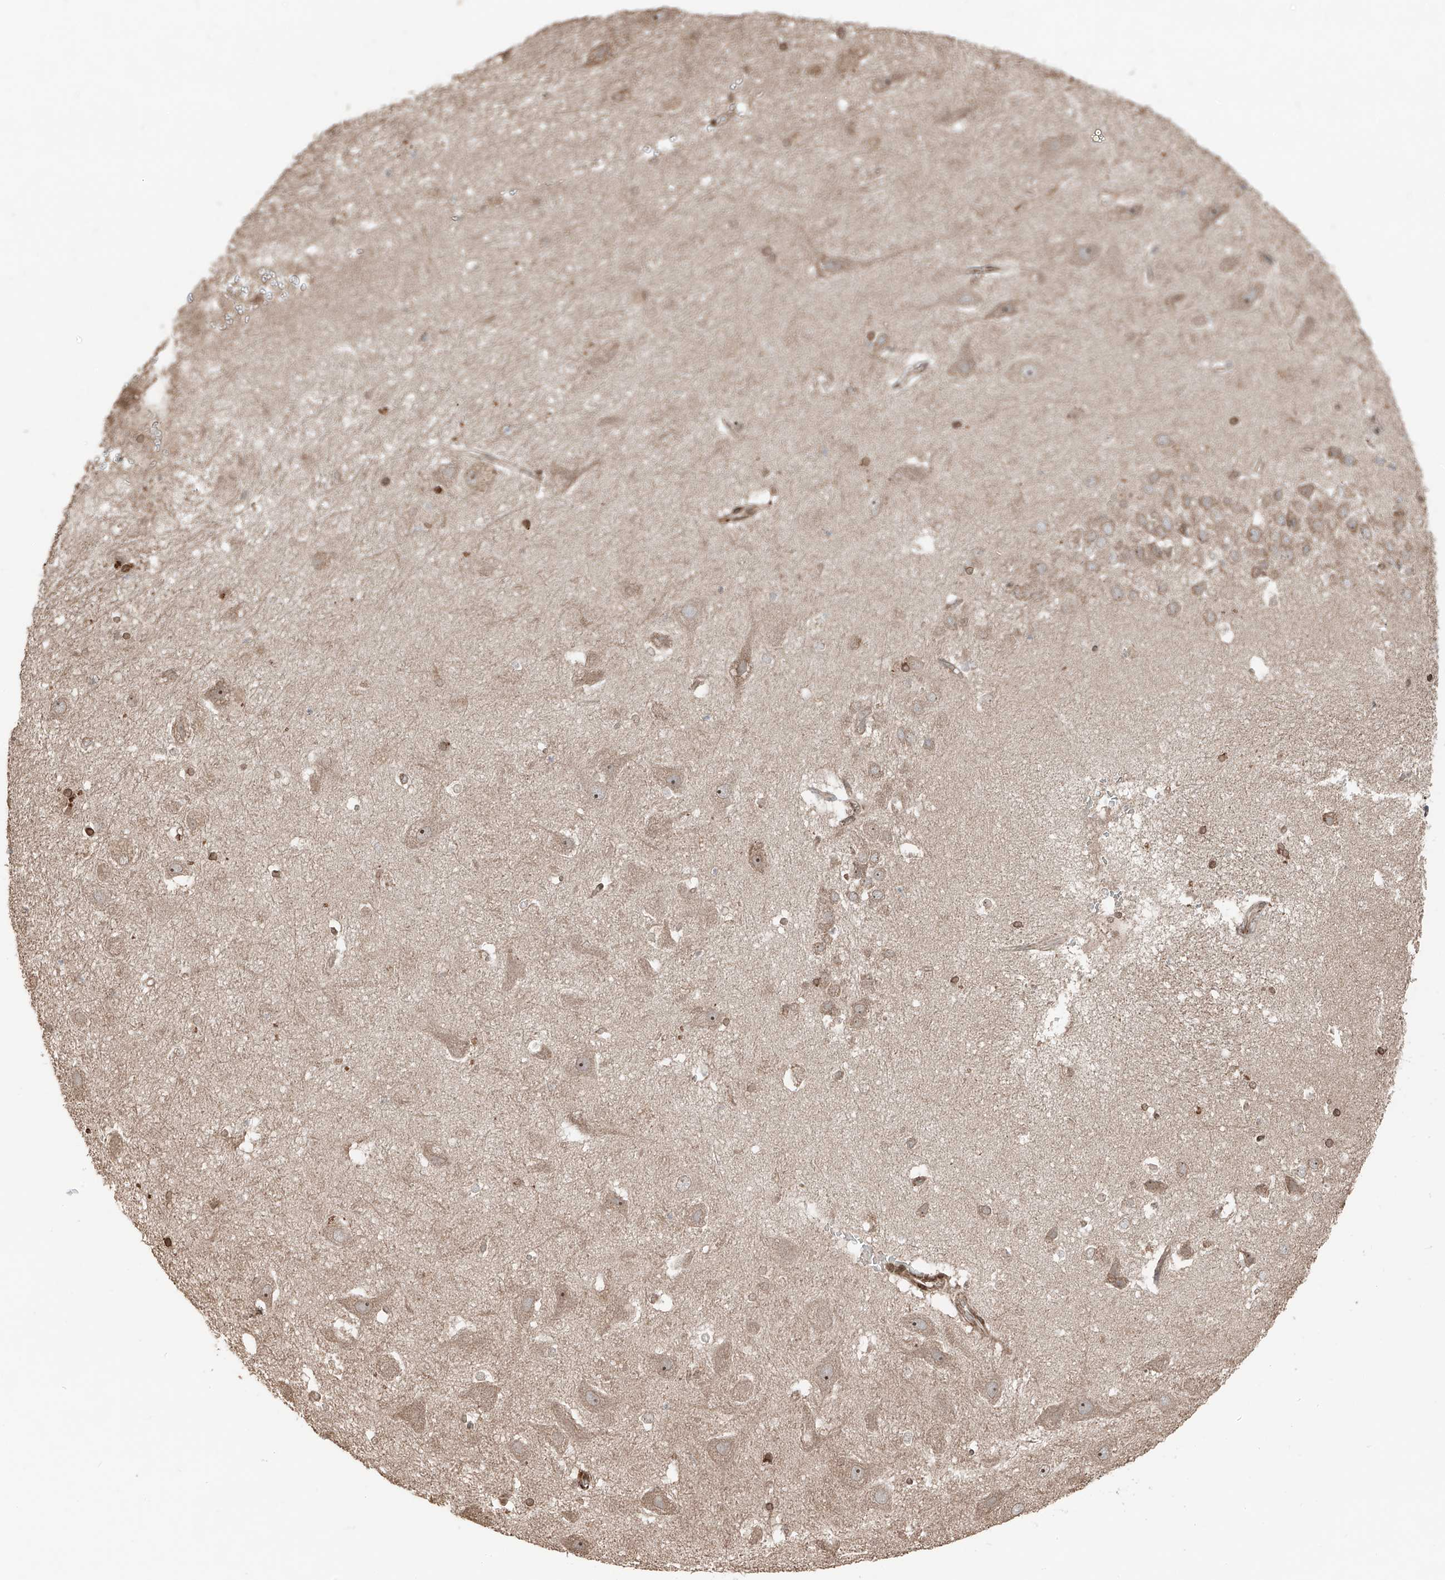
{"staining": {"intensity": "negative", "quantity": "none", "location": "none"}, "tissue": "hippocampus", "cell_type": "Glial cells", "image_type": "normal", "snomed": [{"axis": "morphology", "description": "Normal tissue, NOS"}, {"axis": "topography", "description": "Hippocampus"}], "caption": "Immunohistochemistry of benign human hippocampus reveals no positivity in glial cells. (Stains: DAB immunohistochemistry (IHC) with hematoxylin counter stain, Microscopy: brightfield microscopy at high magnification).", "gene": "CEP162", "patient": {"sex": "female", "age": 52}}